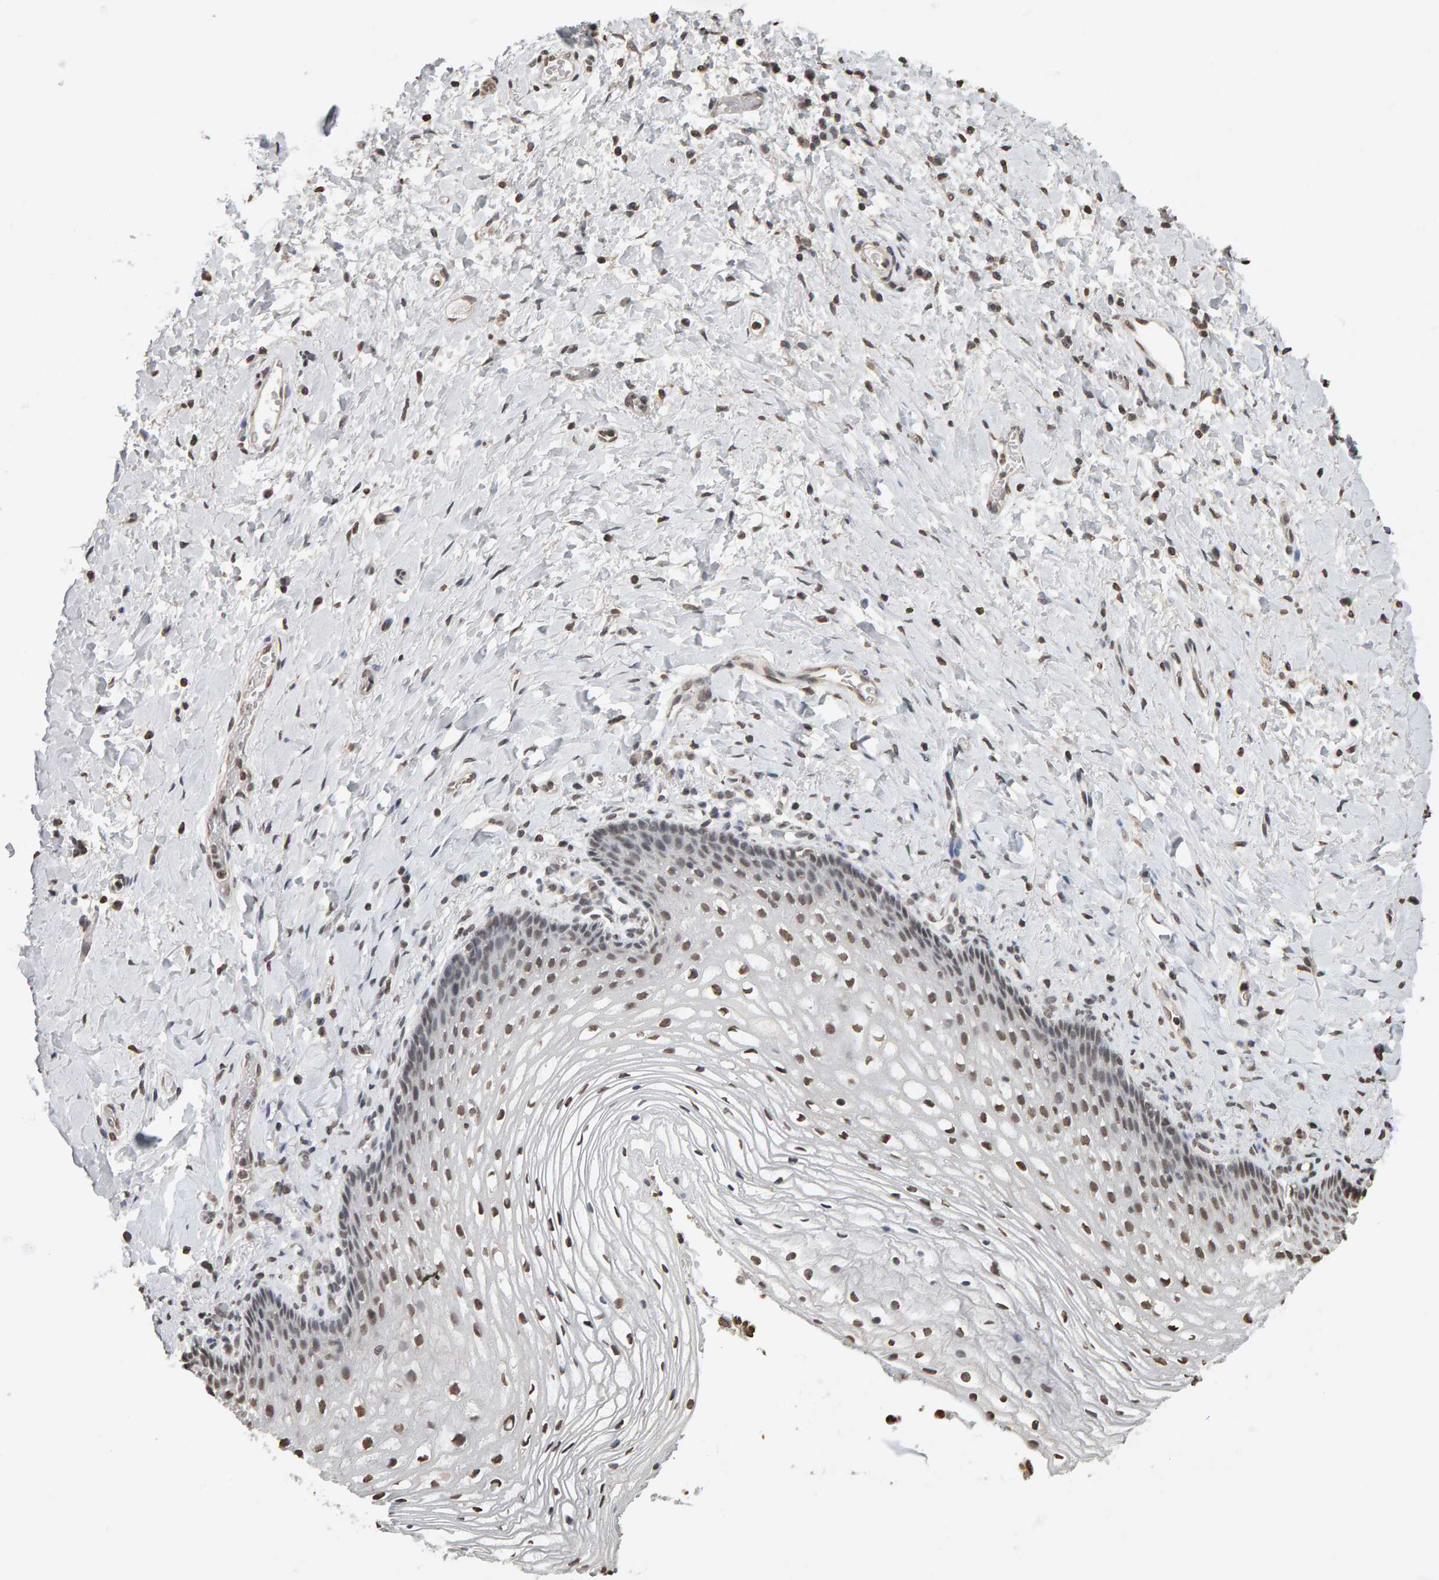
{"staining": {"intensity": "moderate", "quantity": "25%-75%", "location": "nuclear"}, "tissue": "vagina", "cell_type": "Squamous epithelial cells", "image_type": "normal", "snomed": [{"axis": "morphology", "description": "Normal tissue, NOS"}, {"axis": "topography", "description": "Vagina"}], "caption": "This photomicrograph exhibits normal vagina stained with immunohistochemistry to label a protein in brown. The nuclear of squamous epithelial cells show moderate positivity for the protein. Nuclei are counter-stained blue.", "gene": "AFF4", "patient": {"sex": "female", "age": 60}}